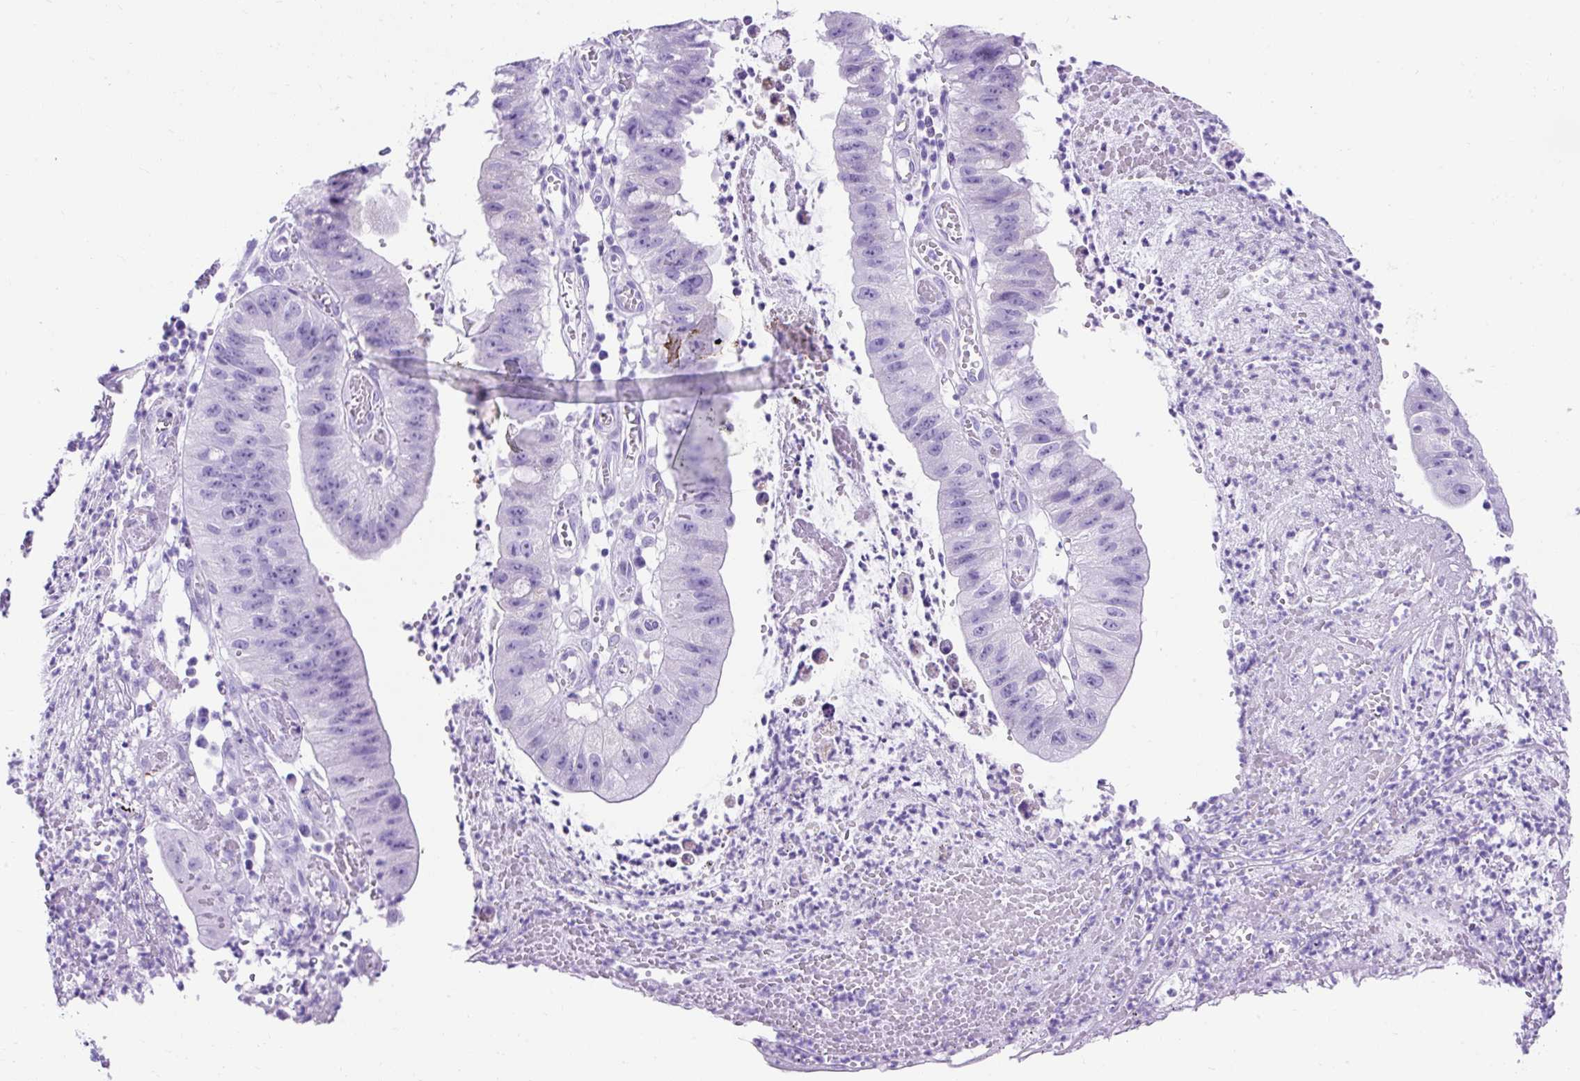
{"staining": {"intensity": "negative", "quantity": "none", "location": "none"}, "tissue": "stomach cancer", "cell_type": "Tumor cells", "image_type": "cancer", "snomed": [{"axis": "morphology", "description": "Adenocarcinoma, NOS"}, {"axis": "topography", "description": "Stomach"}], "caption": "DAB (3,3'-diaminobenzidine) immunohistochemical staining of adenocarcinoma (stomach) displays no significant expression in tumor cells.", "gene": "KRT12", "patient": {"sex": "male", "age": 59}}